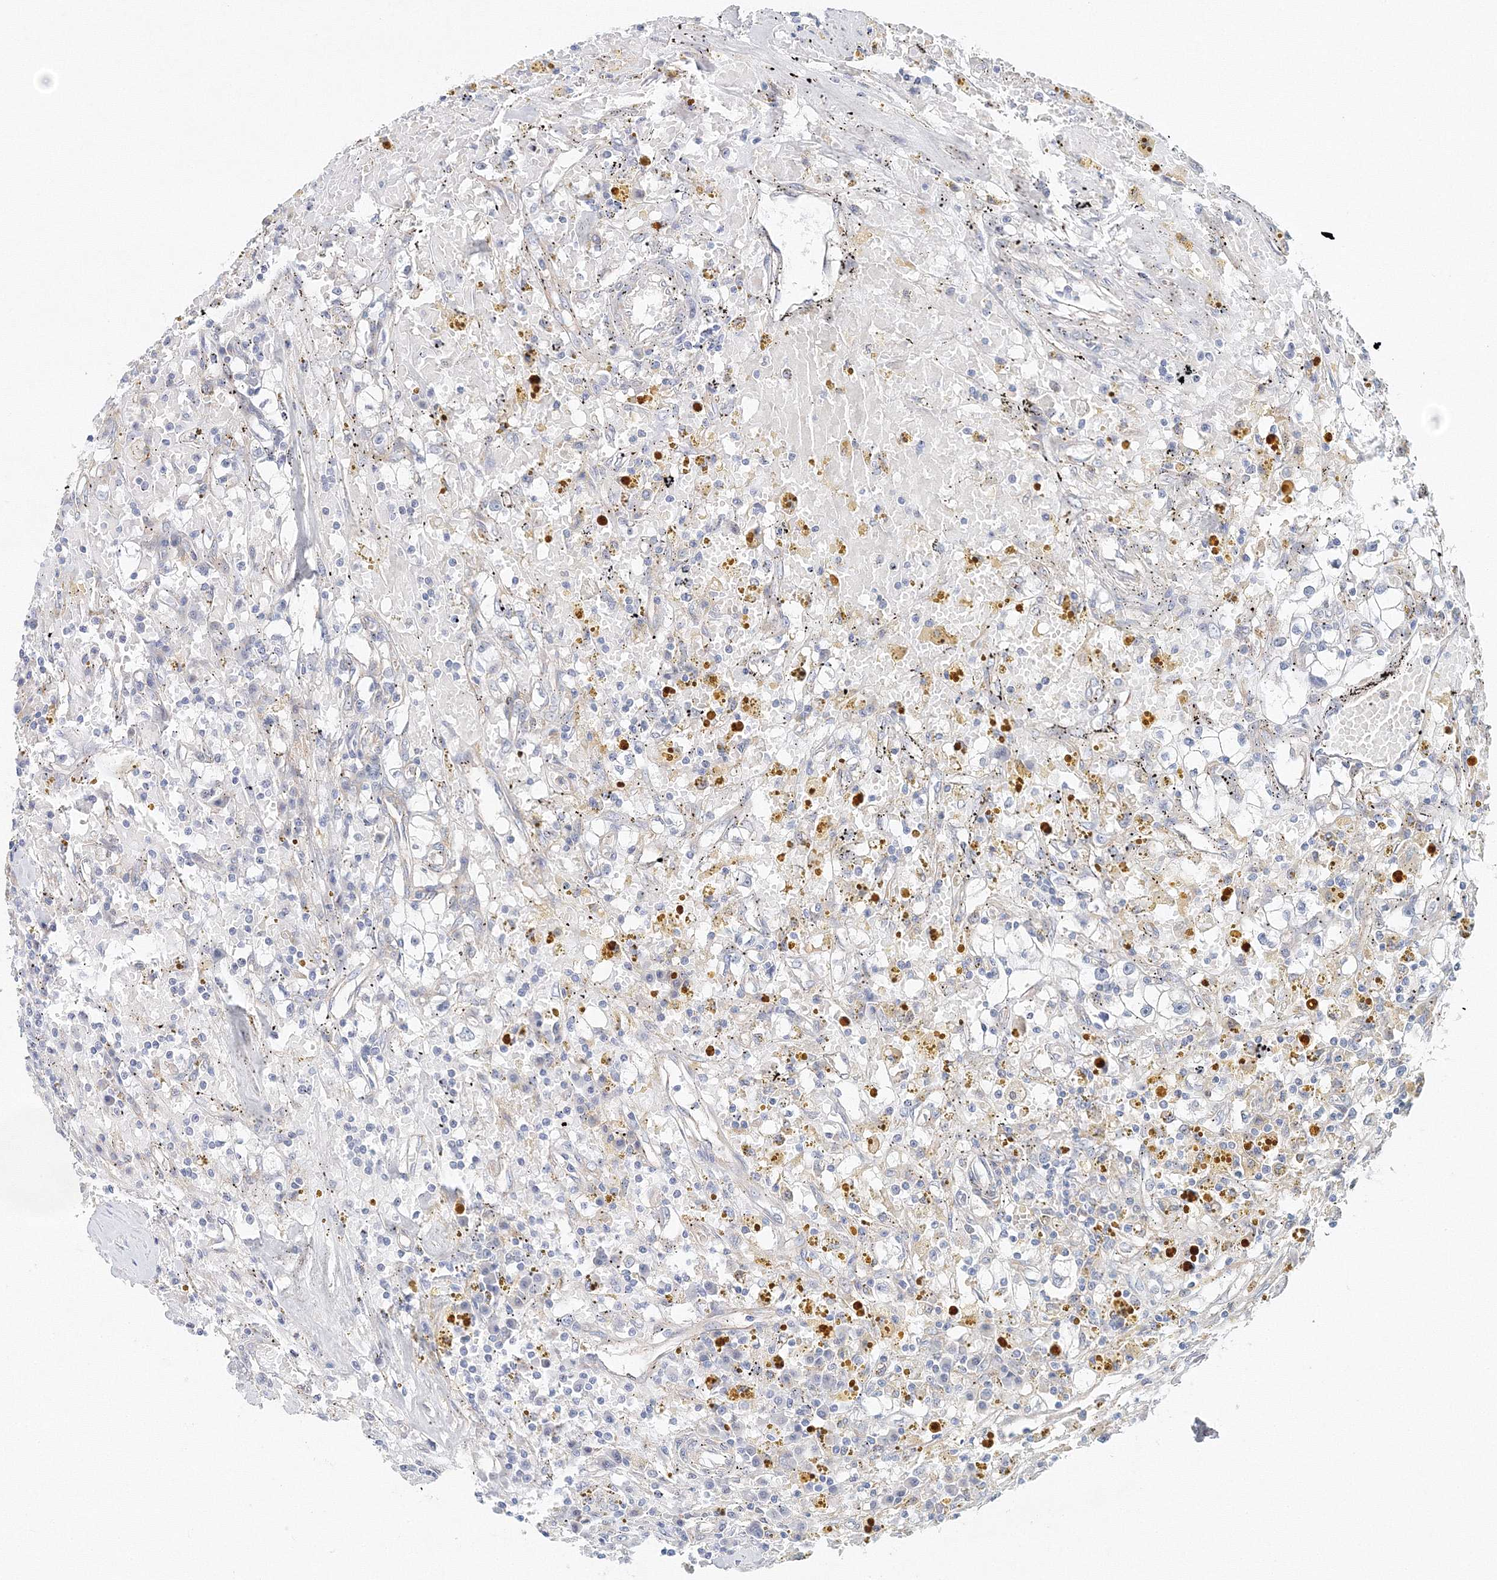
{"staining": {"intensity": "negative", "quantity": "none", "location": "none"}, "tissue": "renal cancer", "cell_type": "Tumor cells", "image_type": "cancer", "snomed": [{"axis": "morphology", "description": "Adenocarcinoma, NOS"}, {"axis": "topography", "description": "Kidney"}], "caption": "This photomicrograph is of renal adenocarcinoma stained with IHC to label a protein in brown with the nuclei are counter-stained blue. There is no staining in tumor cells.", "gene": "TPRKB", "patient": {"sex": "male", "age": 56}}